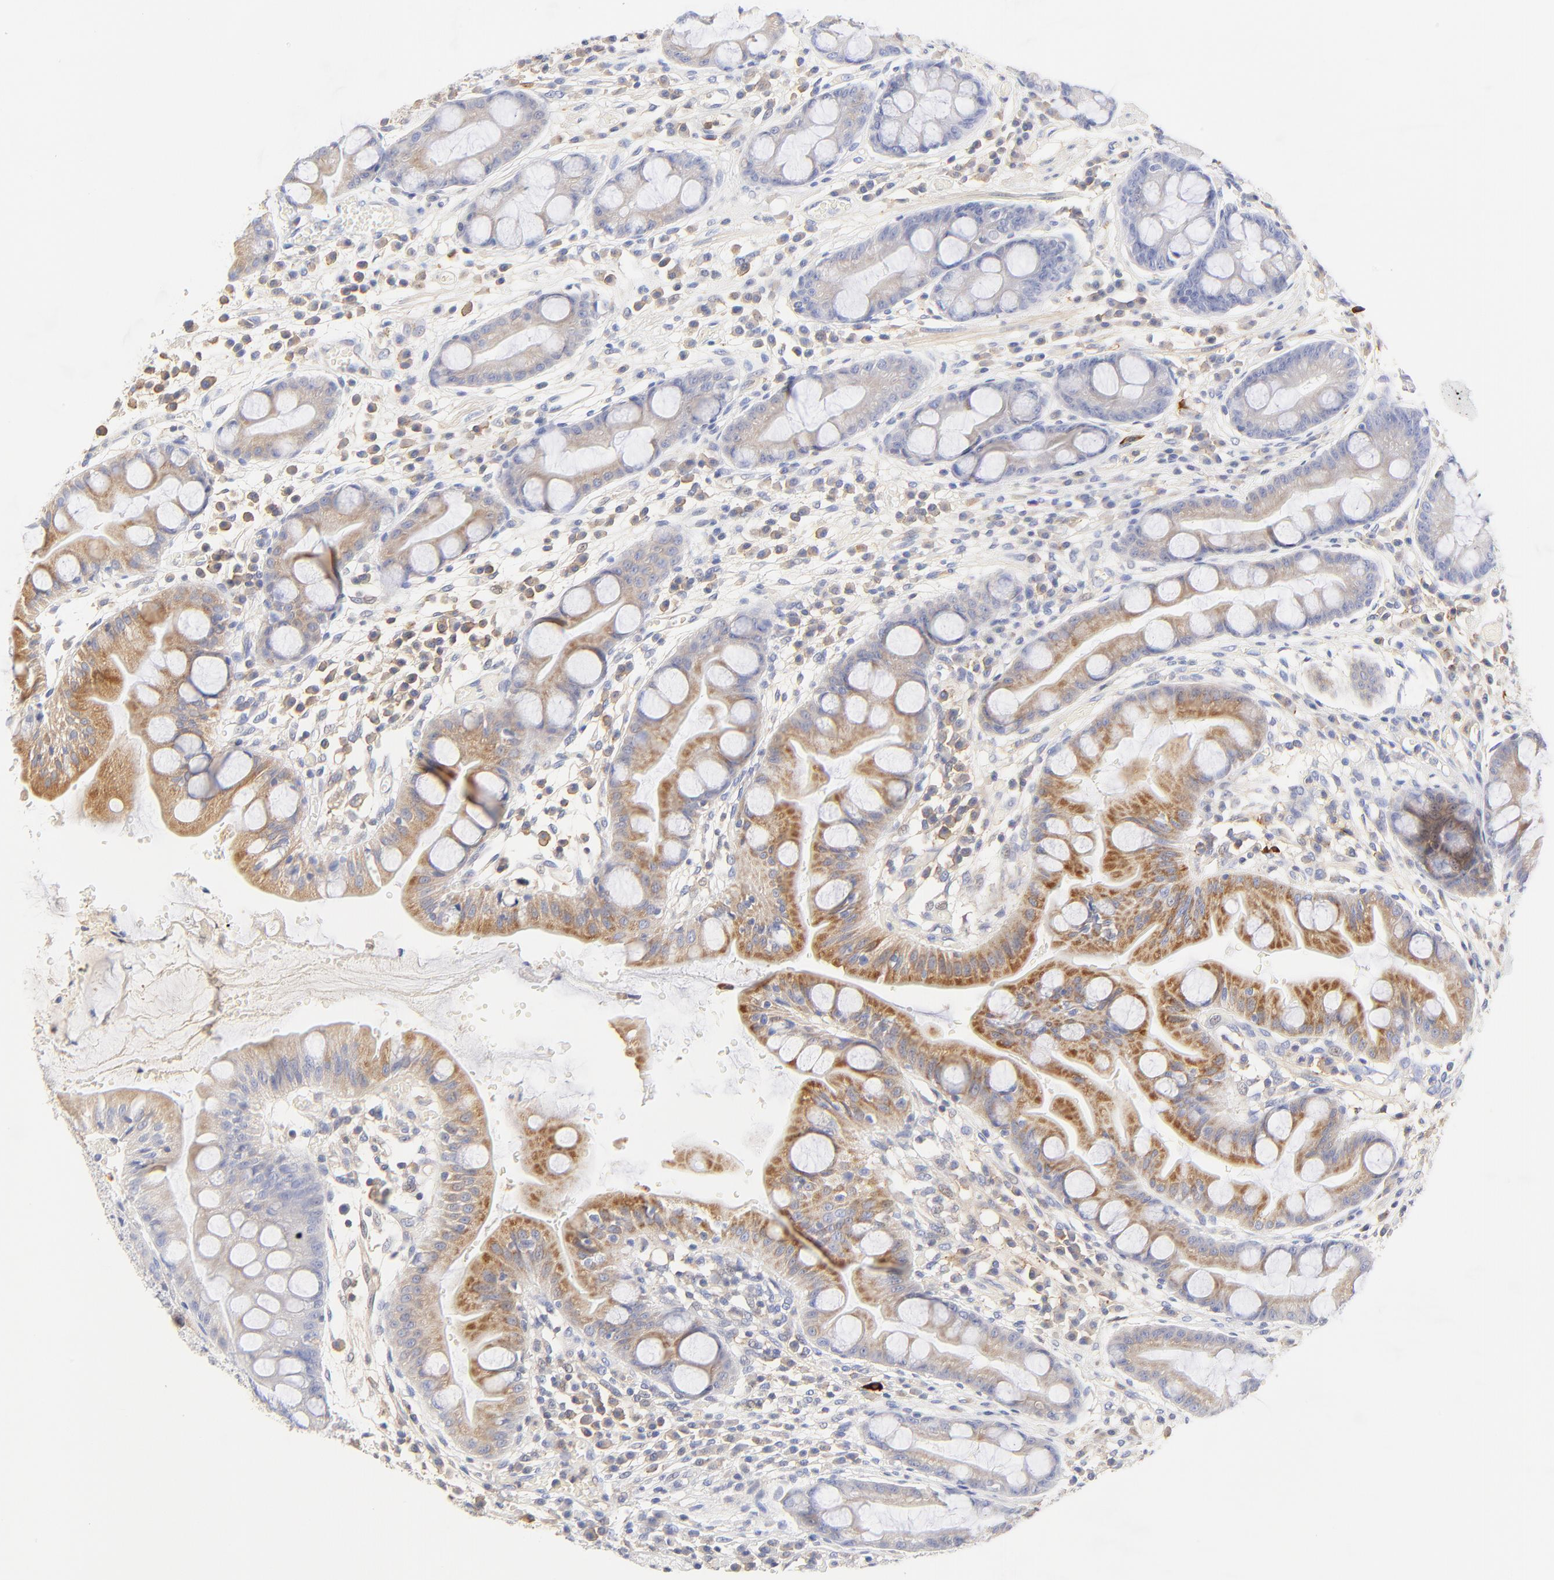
{"staining": {"intensity": "moderate", "quantity": "25%-75%", "location": "cytoplasmic/membranous"}, "tissue": "stomach", "cell_type": "Glandular cells", "image_type": "normal", "snomed": [{"axis": "morphology", "description": "Normal tissue, NOS"}, {"axis": "morphology", "description": "Inflammation, NOS"}, {"axis": "topography", "description": "Stomach, lower"}], "caption": "The photomicrograph demonstrates immunohistochemical staining of normal stomach. There is moderate cytoplasmic/membranous staining is appreciated in about 25%-75% of glandular cells. The protein is stained brown, and the nuclei are stained in blue (DAB (3,3'-diaminobenzidine) IHC with brightfield microscopy, high magnification).", "gene": "MDGA2", "patient": {"sex": "male", "age": 59}}